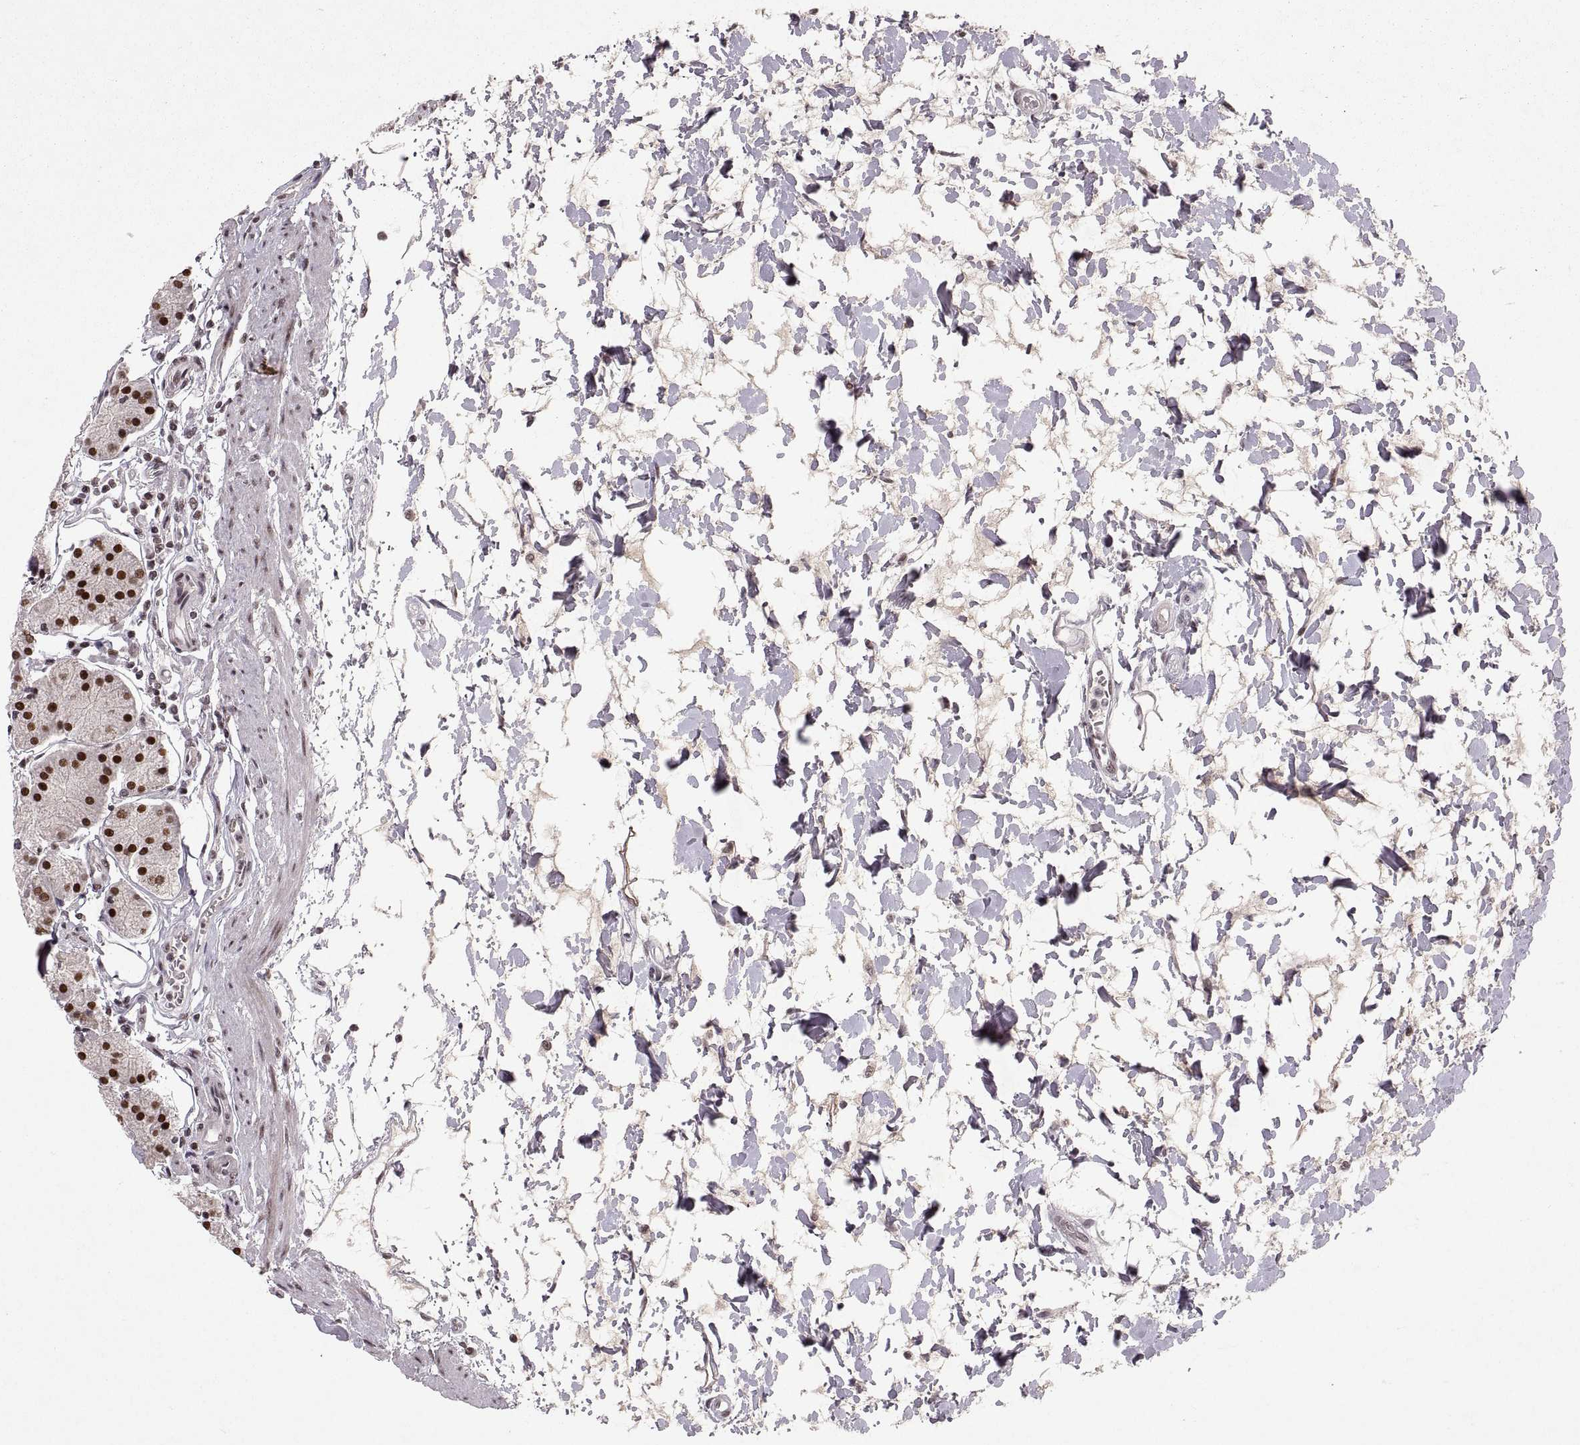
{"staining": {"intensity": "strong", "quantity": ">75%", "location": "nuclear"}, "tissue": "stomach", "cell_type": "Glandular cells", "image_type": "normal", "snomed": [{"axis": "morphology", "description": "Normal tissue, NOS"}, {"axis": "topography", "description": "Stomach"}], "caption": "Immunohistochemistry (IHC) photomicrograph of normal stomach: human stomach stained using immunohistochemistry (IHC) demonstrates high levels of strong protein expression localized specifically in the nuclear of glandular cells, appearing as a nuclear brown color.", "gene": "MT1E", "patient": {"sex": "male", "age": 54}}